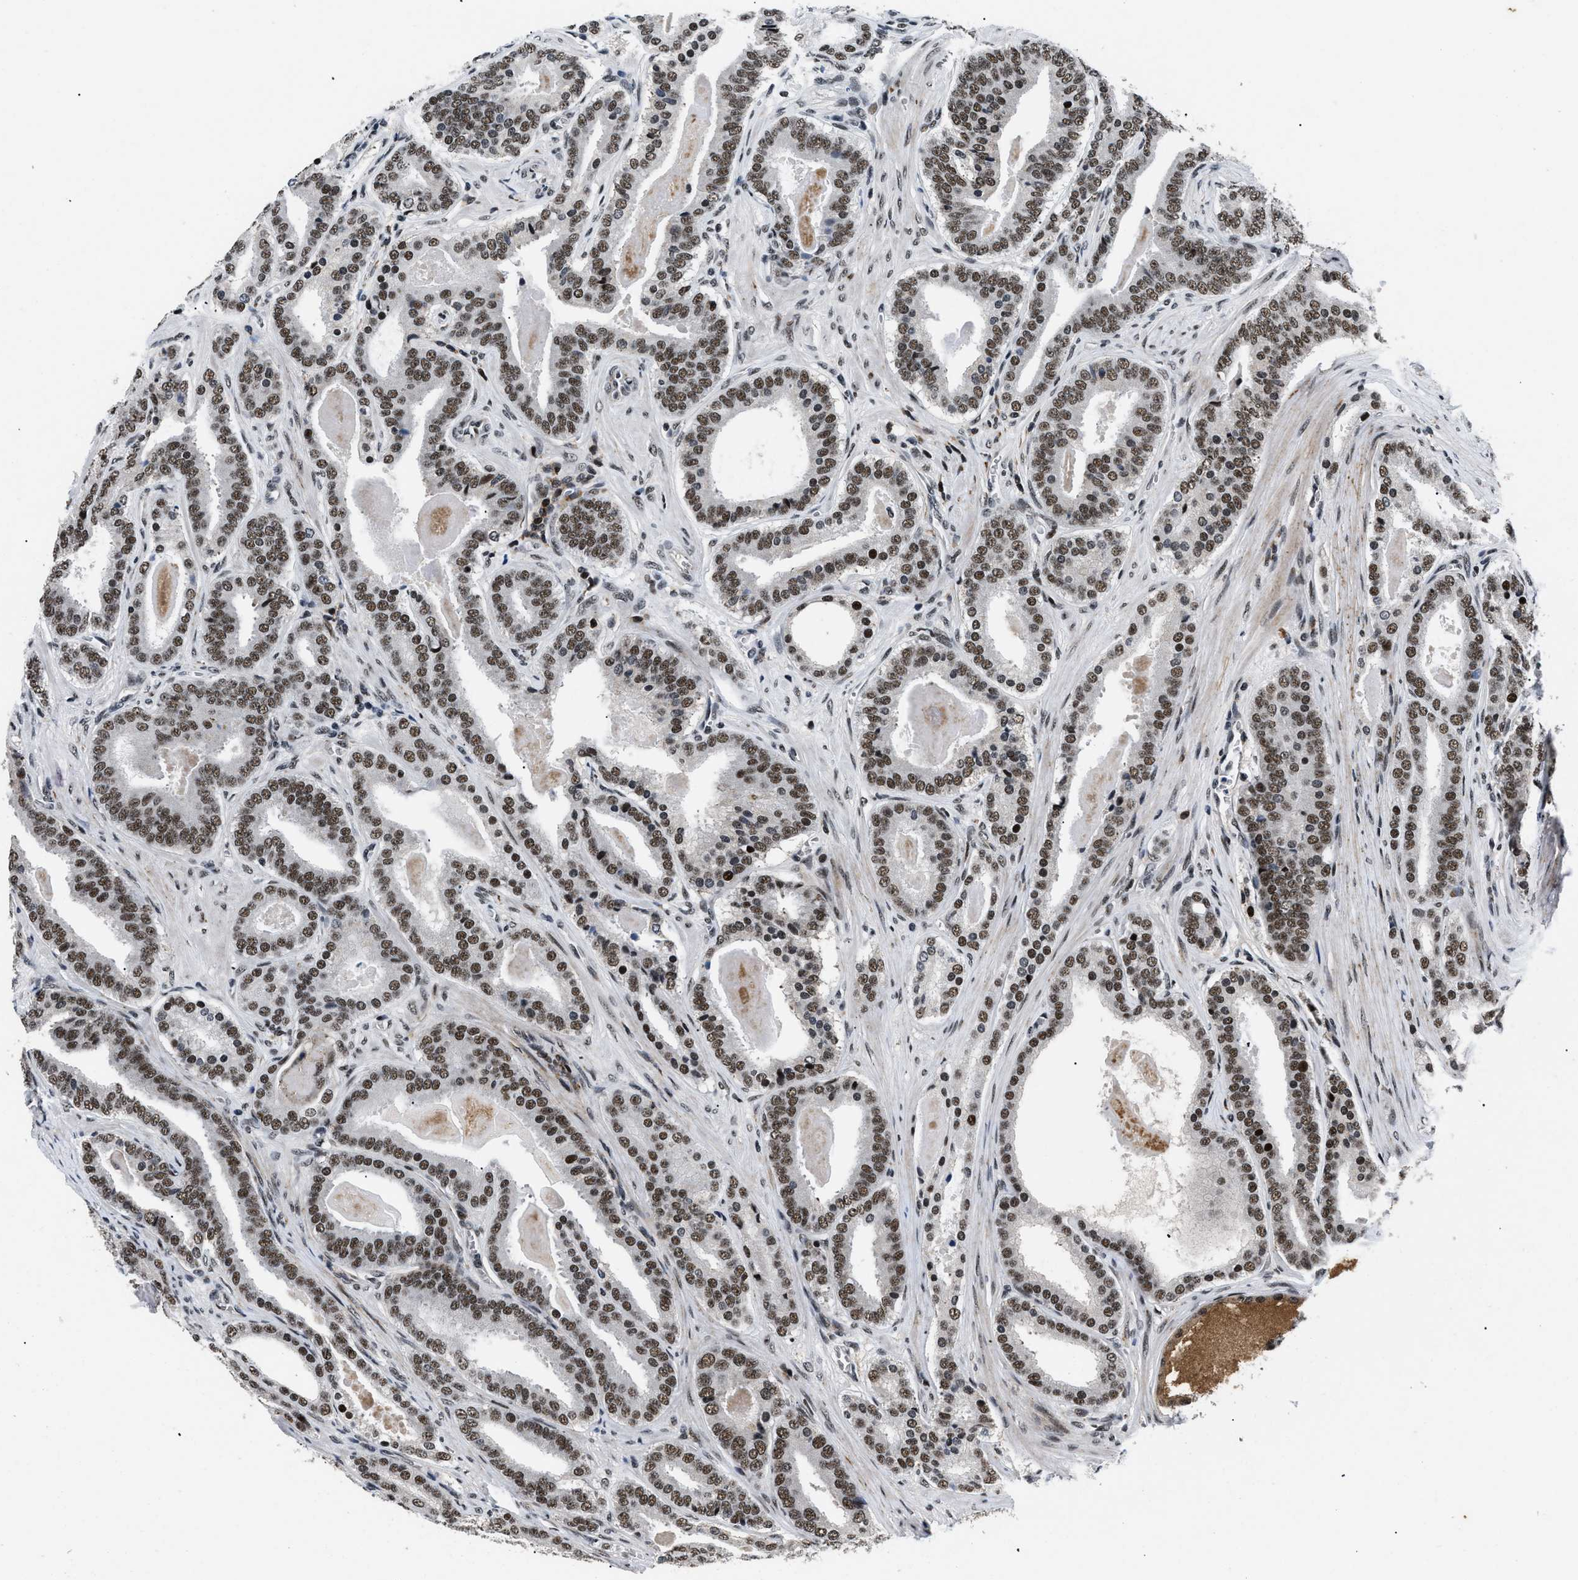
{"staining": {"intensity": "strong", "quantity": ">75%", "location": "nuclear"}, "tissue": "prostate cancer", "cell_type": "Tumor cells", "image_type": "cancer", "snomed": [{"axis": "morphology", "description": "Adenocarcinoma, High grade"}, {"axis": "topography", "description": "Prostate"}], "caption": "The image reveals immunohistochemical staining of adenocarcinoma (high-grade) (prostate). There is strong nuclear staining is present in approximately >75% of tumor cells.", "gene": "SMARCB1", "patient": {"sex": "male", "age": 60}}